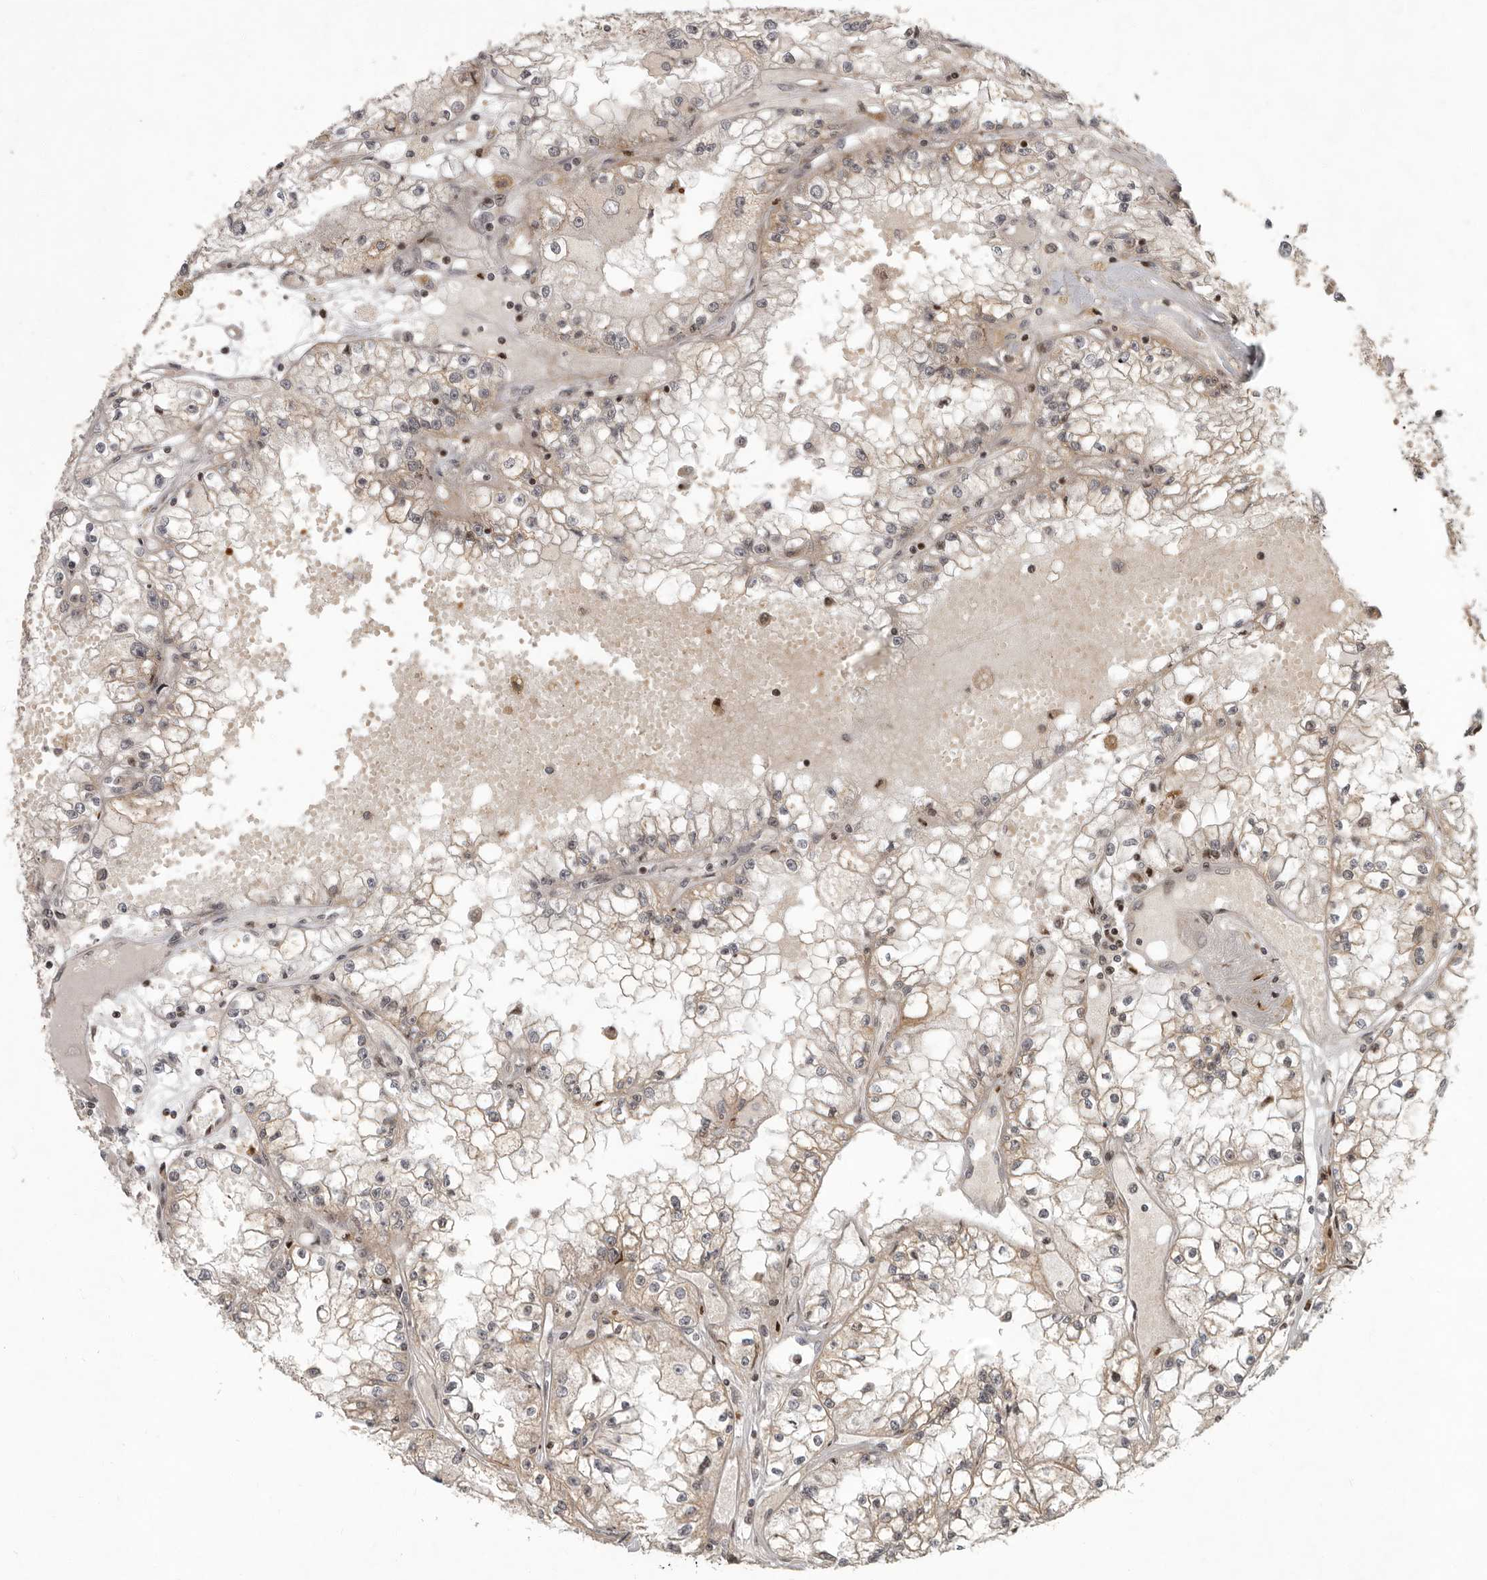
{"staining": {"intensity": "moderate", "quantity": "25%-75%", "location": "cytoplasmic/membranous,nuclear"}, "tissue": "renal cancer", "cell_type": "Tumor cells", "image_type": "cancer", "snomed": [{"axis": "morphology", "description": "Adenocarcinoma, NOS"}, {"axis": "topography", "description": "Kidney"}], "caption": "Immunohistochemical staining of human renal adenocarcinoma displays moderate cytoplasmic/membranous and nuclear protein positivity in approximately 25%-75% of tumor cells.", "gene": "RABIF", "patient": {"sex": "male", "age": 56}}